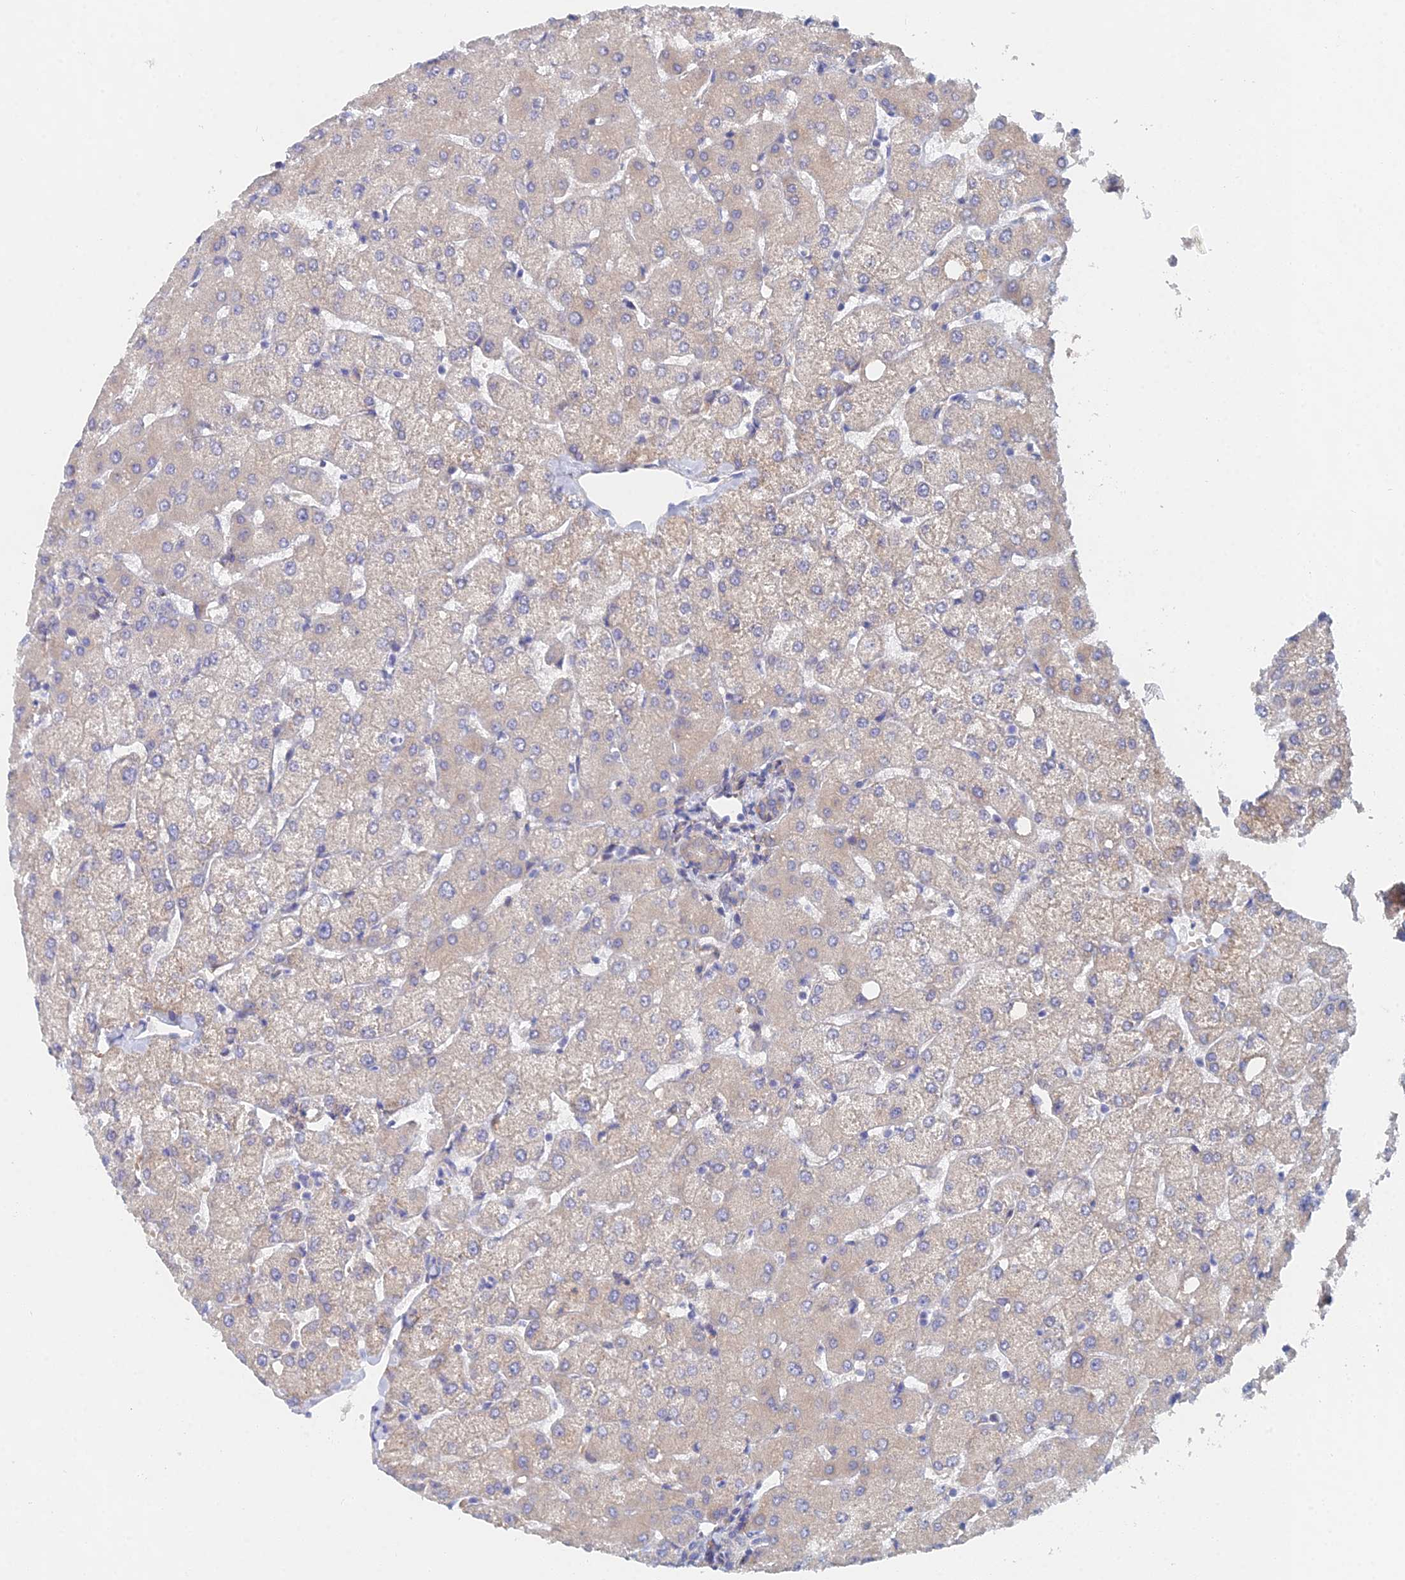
{"staining": {"intensity": "negative", "quantity": "none", "location": "none"}, "tissue": "liver", "cell_type": "Cholangiocytes", "image_type": "normal", "snomed": [{"axis": "morphology", "description": "Normal tissue, NOS"}, {"axis": "topography", "description": "Liver"}], "caption": "DAB immunohistochemical staining of unremarkable human liver exhibits no significant expression in cholangiocytes.", "gene": "ELOF1", "patient": {"sex": "female", "age": 54}}